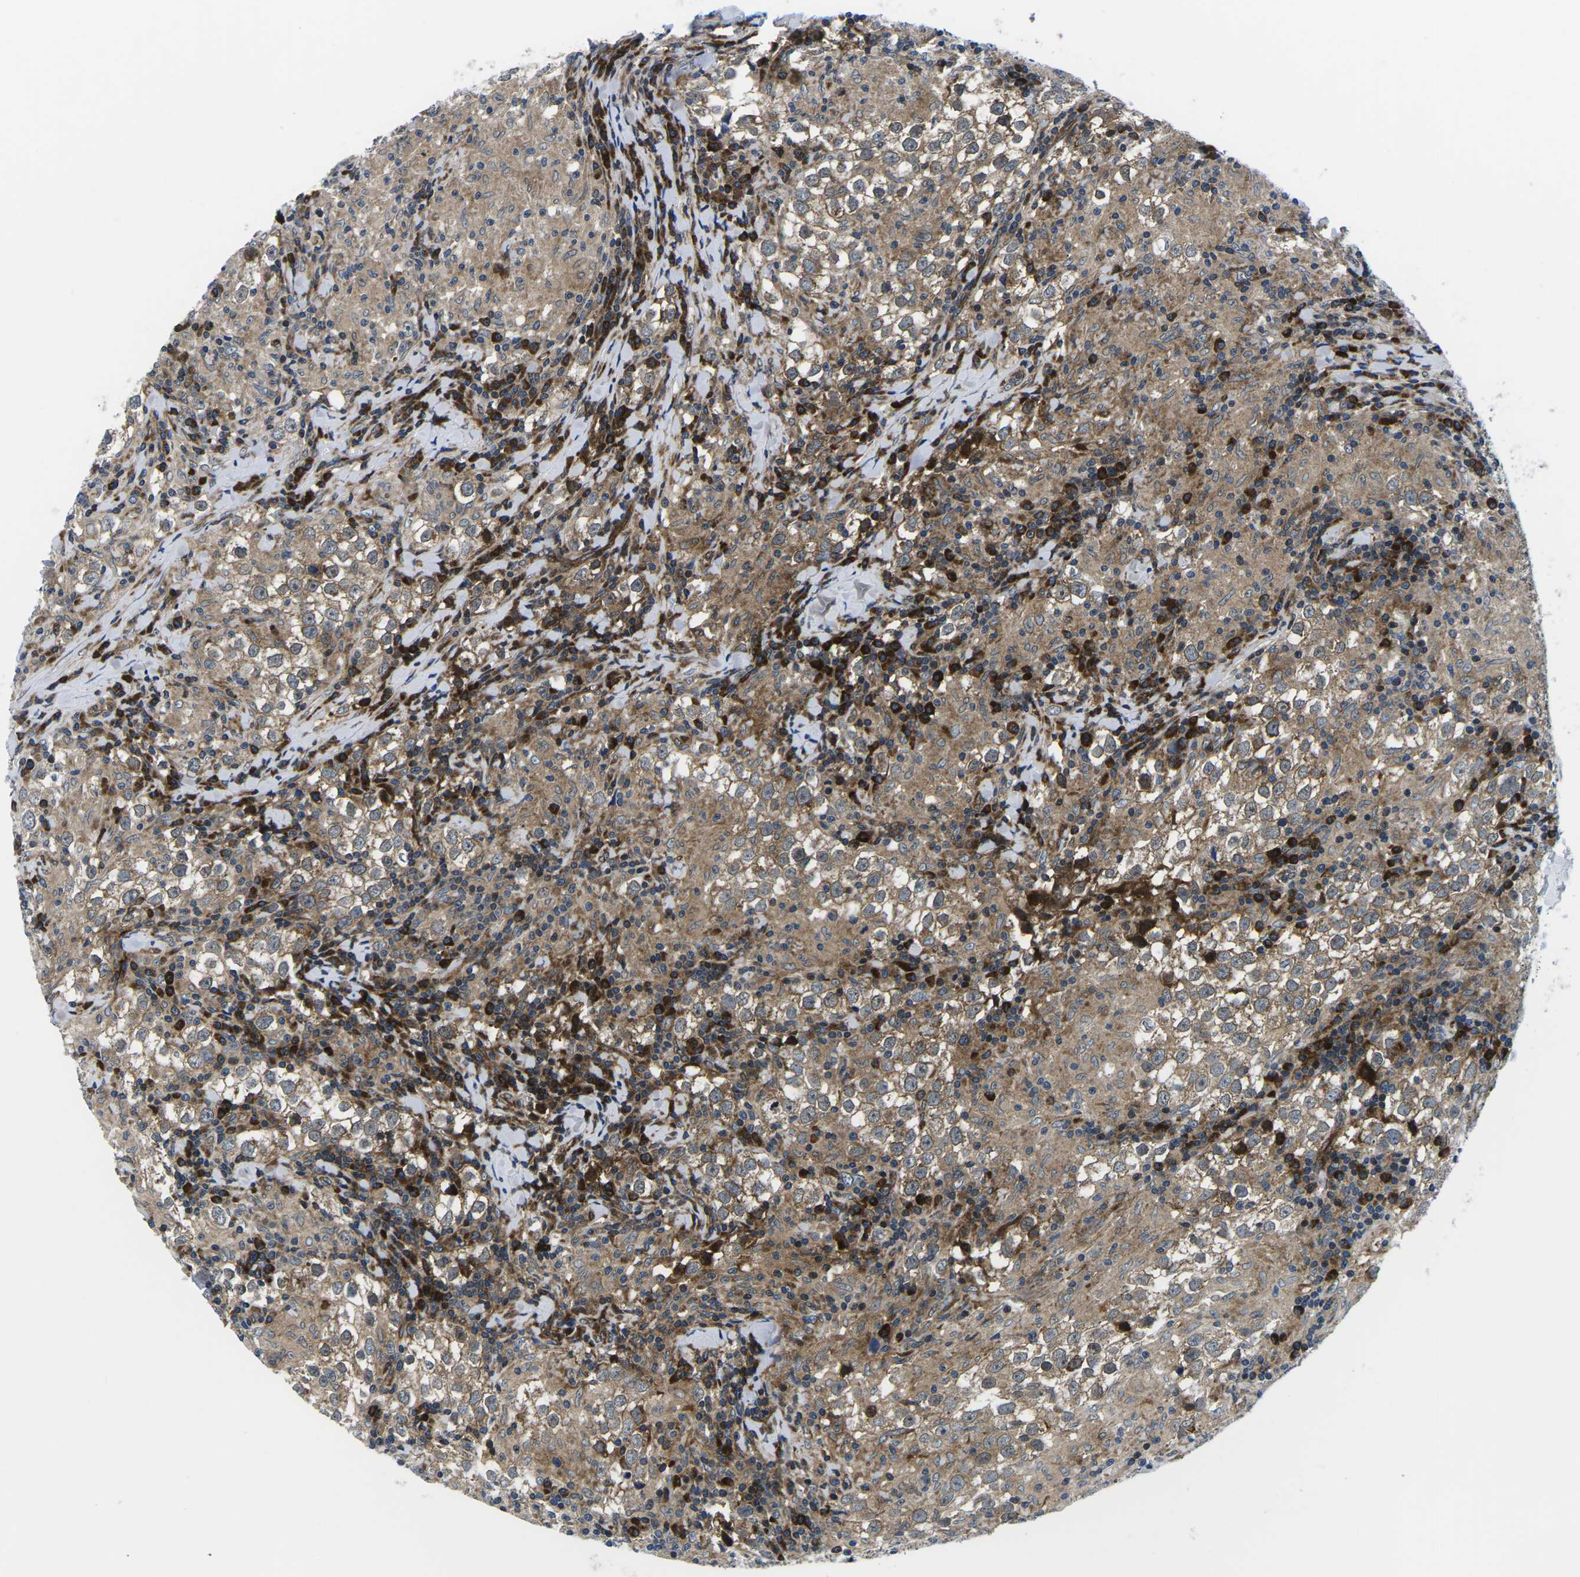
{"staining": {"intensity": "weak", "quantity": "25%-75%", "location": "cytoplasmic/membranous"}, "tissue": "testis cancer", "cell_type": "Tumor cells", "image_type": "cancer", "snomed": [{"axis": "morphology", "description": "Seminoma, NOS"}, {"axis": "morphology", "description": "Carcinoma, Embryonal, NOS"}, {"axis": "topography", "description": "Testis"}], "caption": "This is a histology image of immunohistochemistry (IHC) staining of testis cancer (seminoma), which shows weak positivity in the cytoplasmic/membranous of tumor cells.", "gene": "EIF4E", "patient": {"sex": "male", "age": 36}}